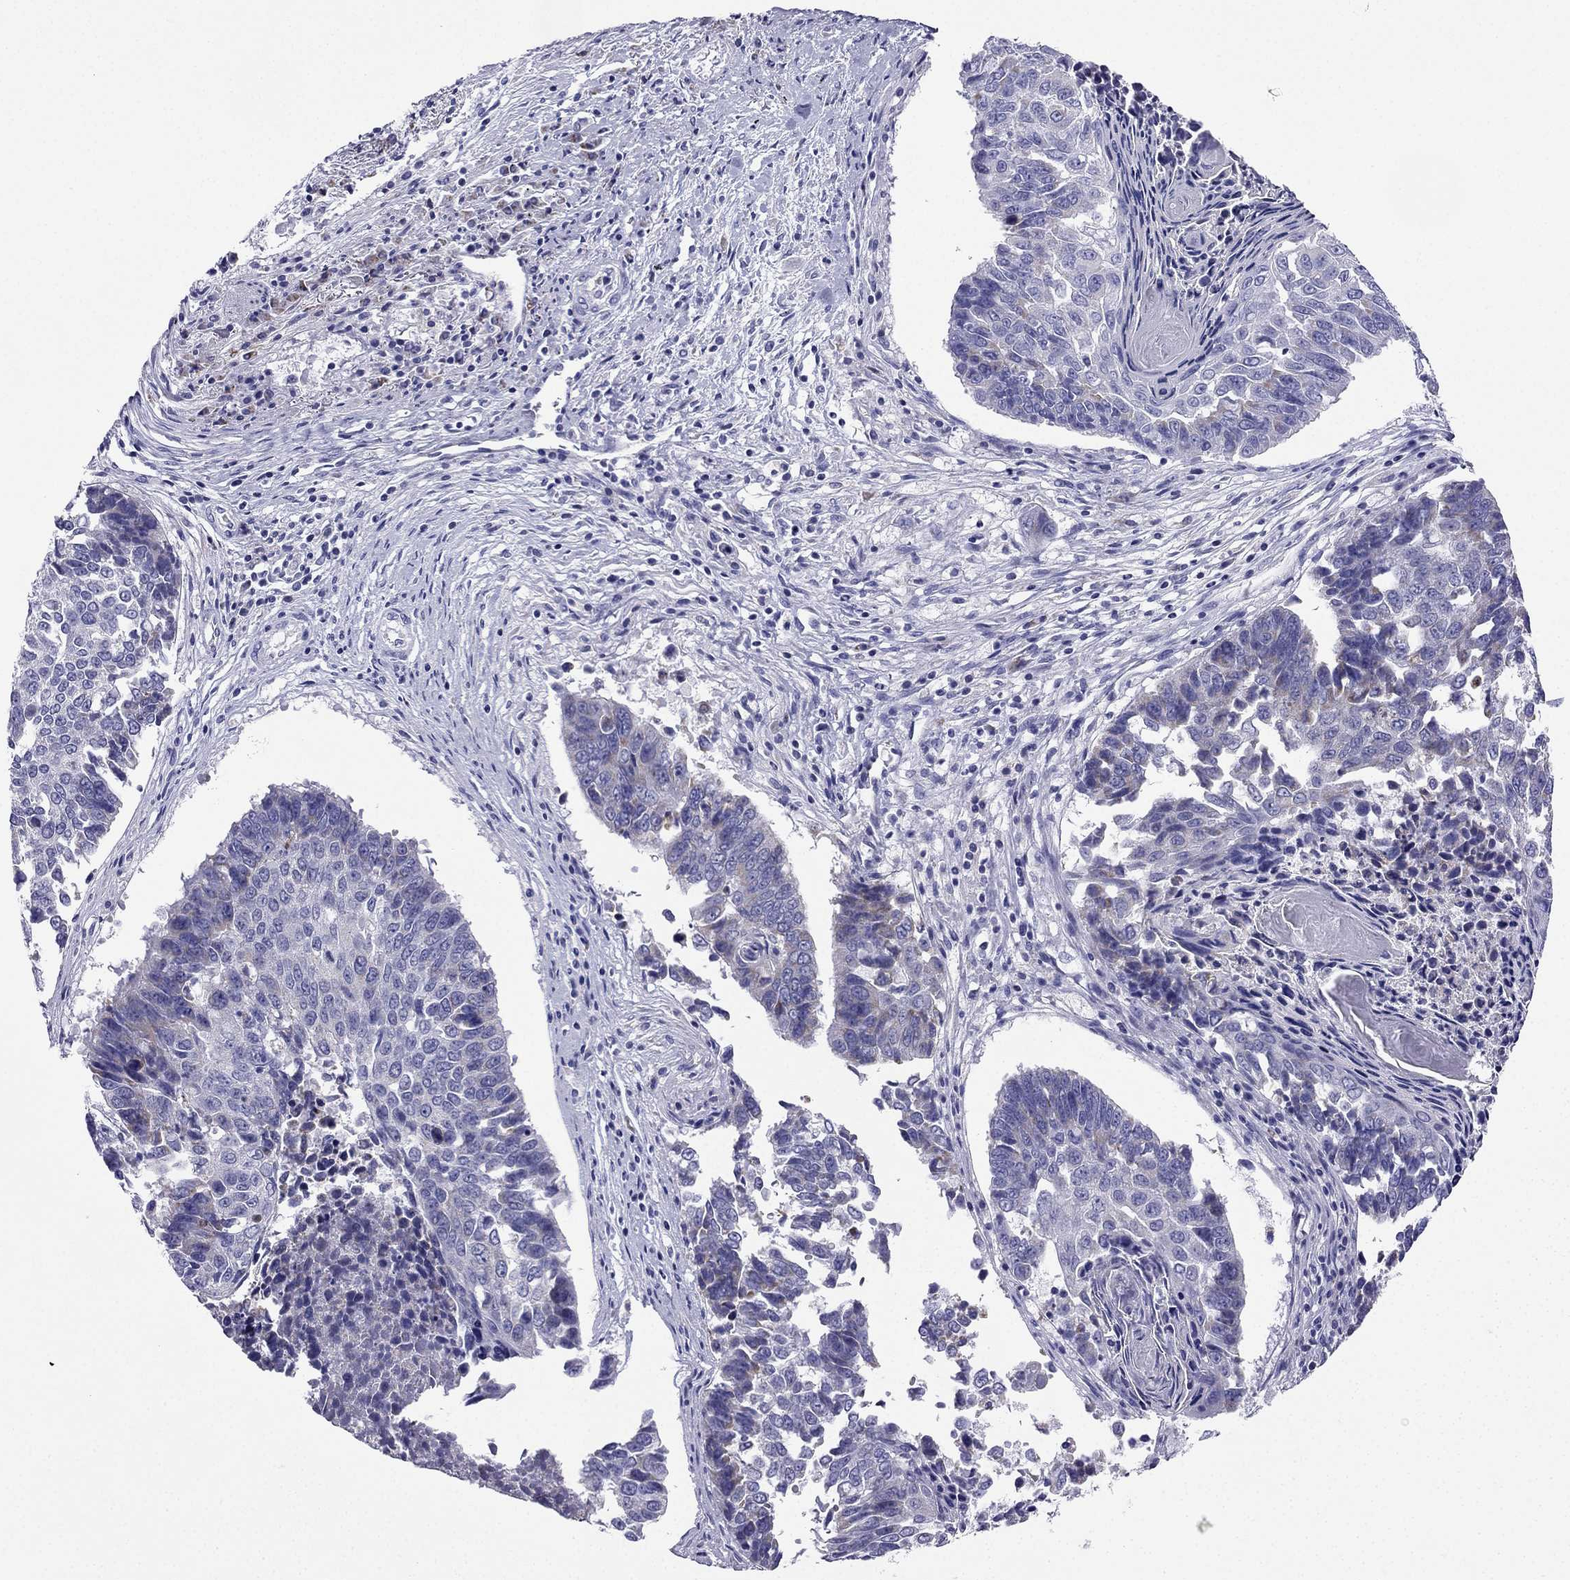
{"staining": {"intensity": "negative", "quantity": "none", "location": "none"}, "tissue": "lung cancer", "cell_type": "Tumor cells", "image_type": "cancer", "snomed": [{"axis": "morphology", "description": "Squamous cell carcinoma, NOS"}, {"axis": "topography", "description": "Lung"}], "caption": "A photomicrograph of lung cancer stained for a protein reveals no brown staining in tumor cells.", "gene": "KIF5A", "patient": {"sex": "male", "age": 73}}